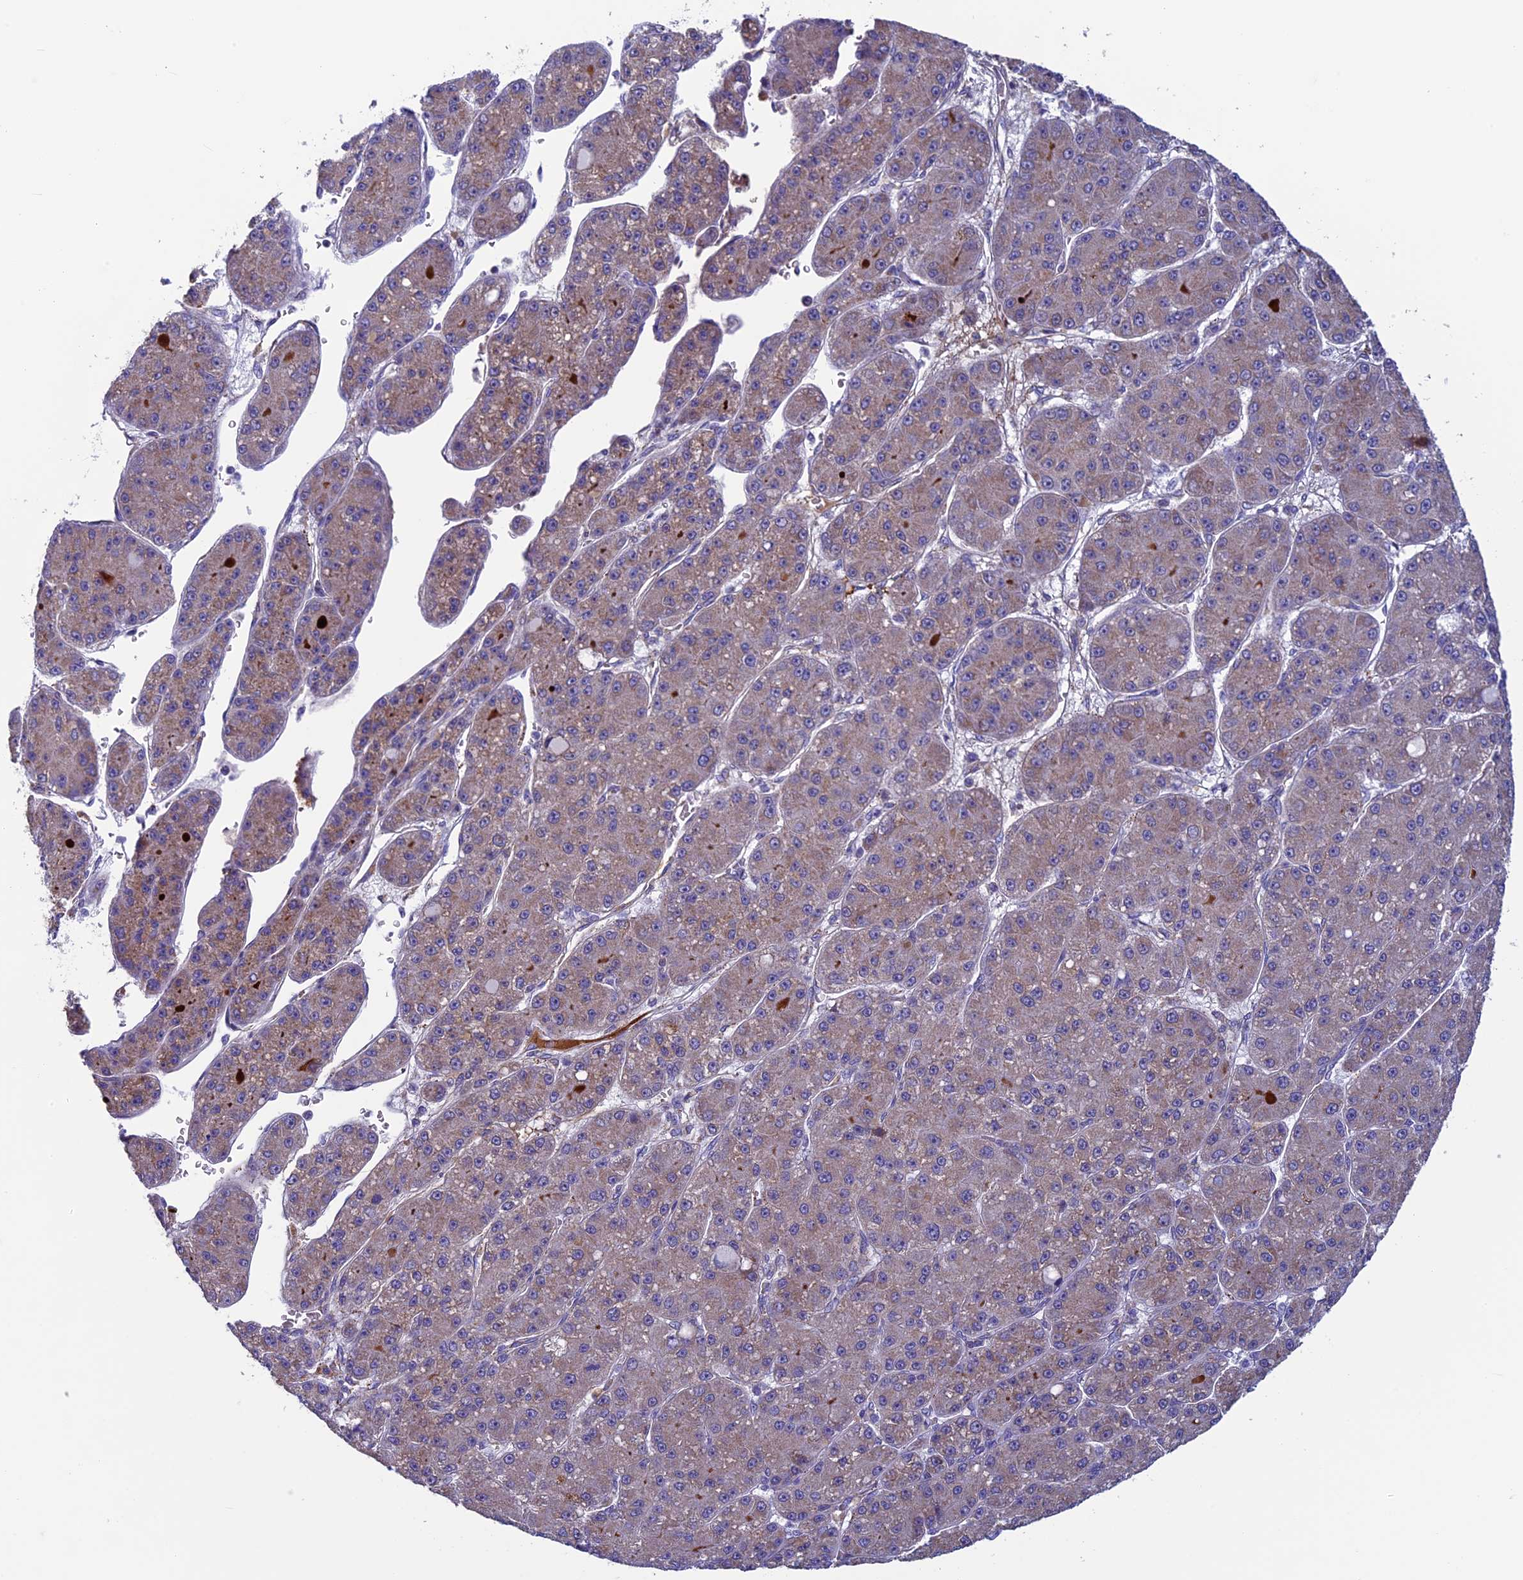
{"staining": {"intensity": "weak", "quantity": "25%-75%", "location": "cytoplasmic/membranous"}, "tissue": "liver cancer", "cell_type": "Tumor cells", "image_type": "cancer", "snomed": [{"axis": "morphology", "description": "Carcinoma, Hepatocellular, NOS"}, {"axis": "topography", "description": "Liver"}], "caption": "Immunohistochemical staining of liver cancer (hepatocellular carcinoma) reveals low levels of weak cytoplasmic/membranous protein positivity in approximately 25%-75% of tumor cells. (Brightfield microscopy of DAB IHC at high magnification).", "gene": "MFSD12", "patient": {"sex": "male", "age": 67}}